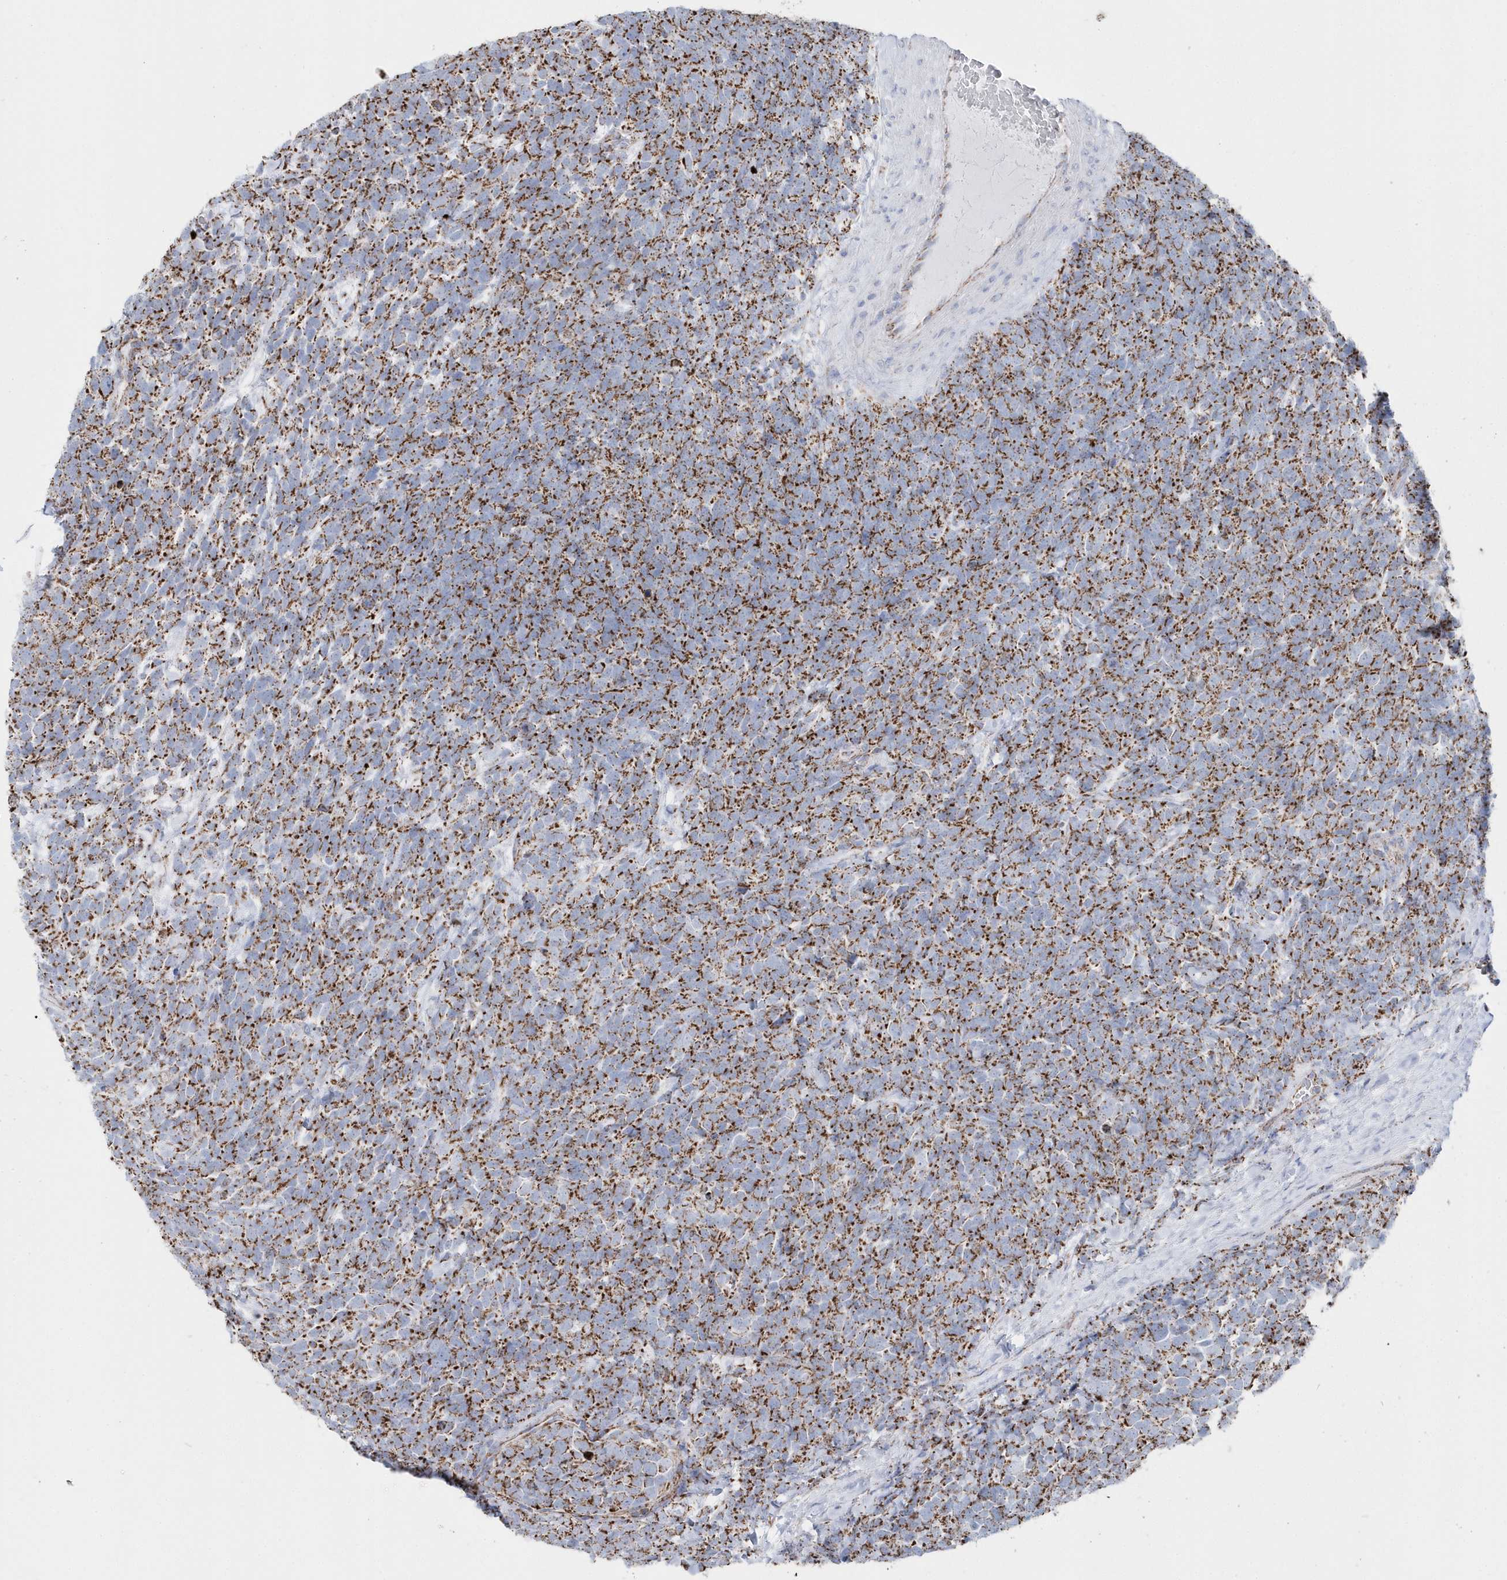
{"staining": {"intensity": "strong", "quantity": ">75%", "location": "cytoplasmic/membranous"}, "tissue": "urothelial cancer", "cell_type": "Tumor cells", "image_type": "cancer", "snomed": [{"axis": "morphology", "description": "Urothelial carcinoma, High grade"}, {"axis": "topography", "description": "Urinary bladder"}], "caption": "Brown immunohistochemical staining in urothelial cancer displays strong cytoplasmic/membranous expression in about >75% of tumor cells.", "gene": "TMCO6", "patient": {"sex": "female", "age": 82}}